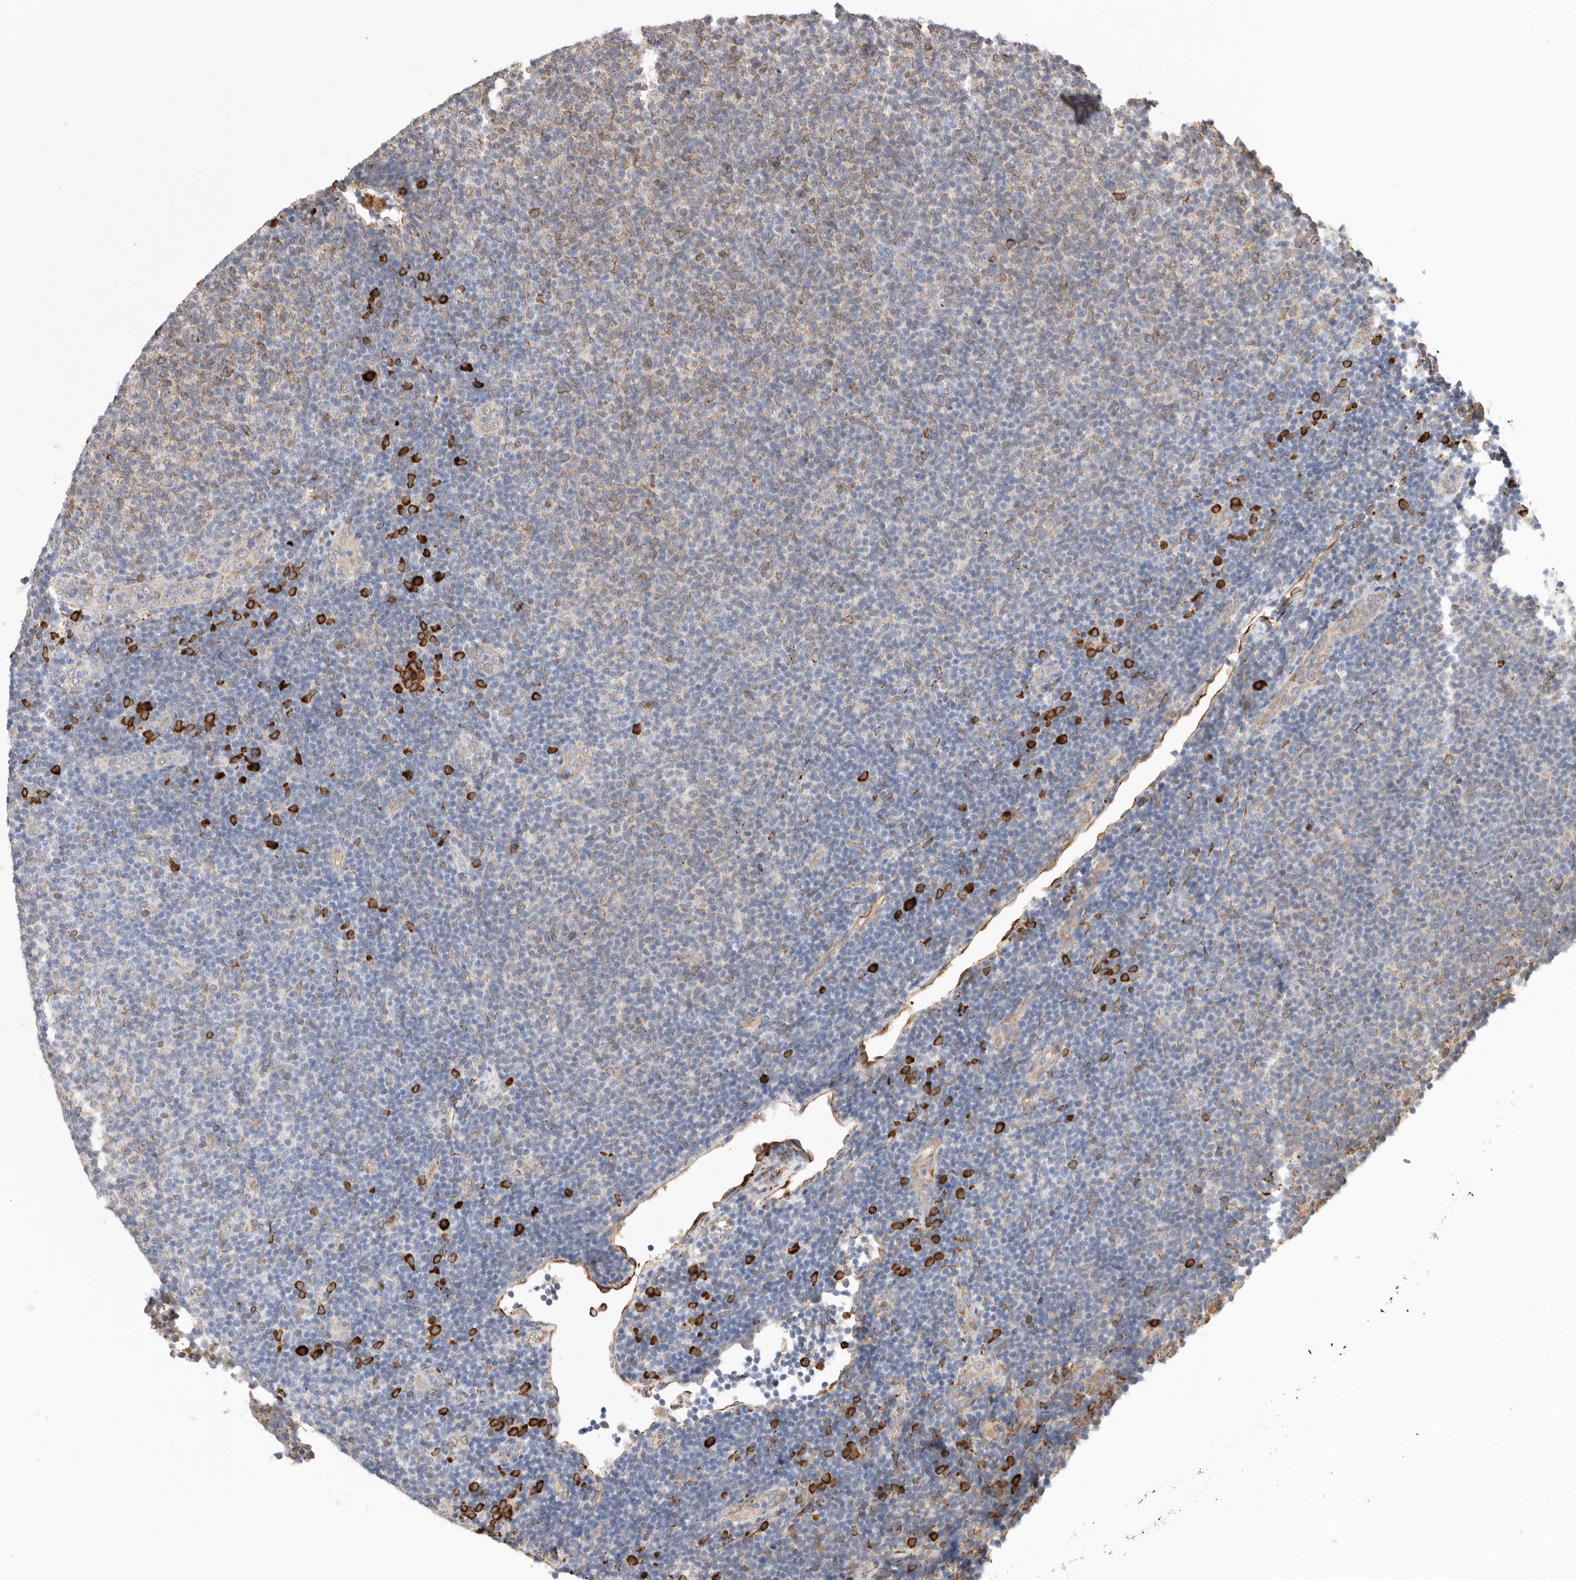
{"staining": {"intensity": "strong", "quantity": "<25%", "location": "cytoplasmic/membranous"}, "tissue": "lymphoma", "cell_type": "Tumor cells", "image_type": "cancer", "snomed": [{"axis": "morphology", "description": "Malignant lymphoma, non-Hodgkin's type, Low grade"}, {"axis": "topography", "description": "Lymph node"}], "caption": "The photomicrograph reveals immunohistochemical staining of low-grade malignant lymphoma, non-Hodgkin's type. There is strong cytoplasmic/membranous positivity is appreciated in approximately <25% of tumor cells. The protein of interest is stained brown, and the nuclei are stained in blue (DAB IHC with brightfield microscopy, high magnification).", "gene": "BLOC1S5", "patient": {"sex": "male", "age": 66}}